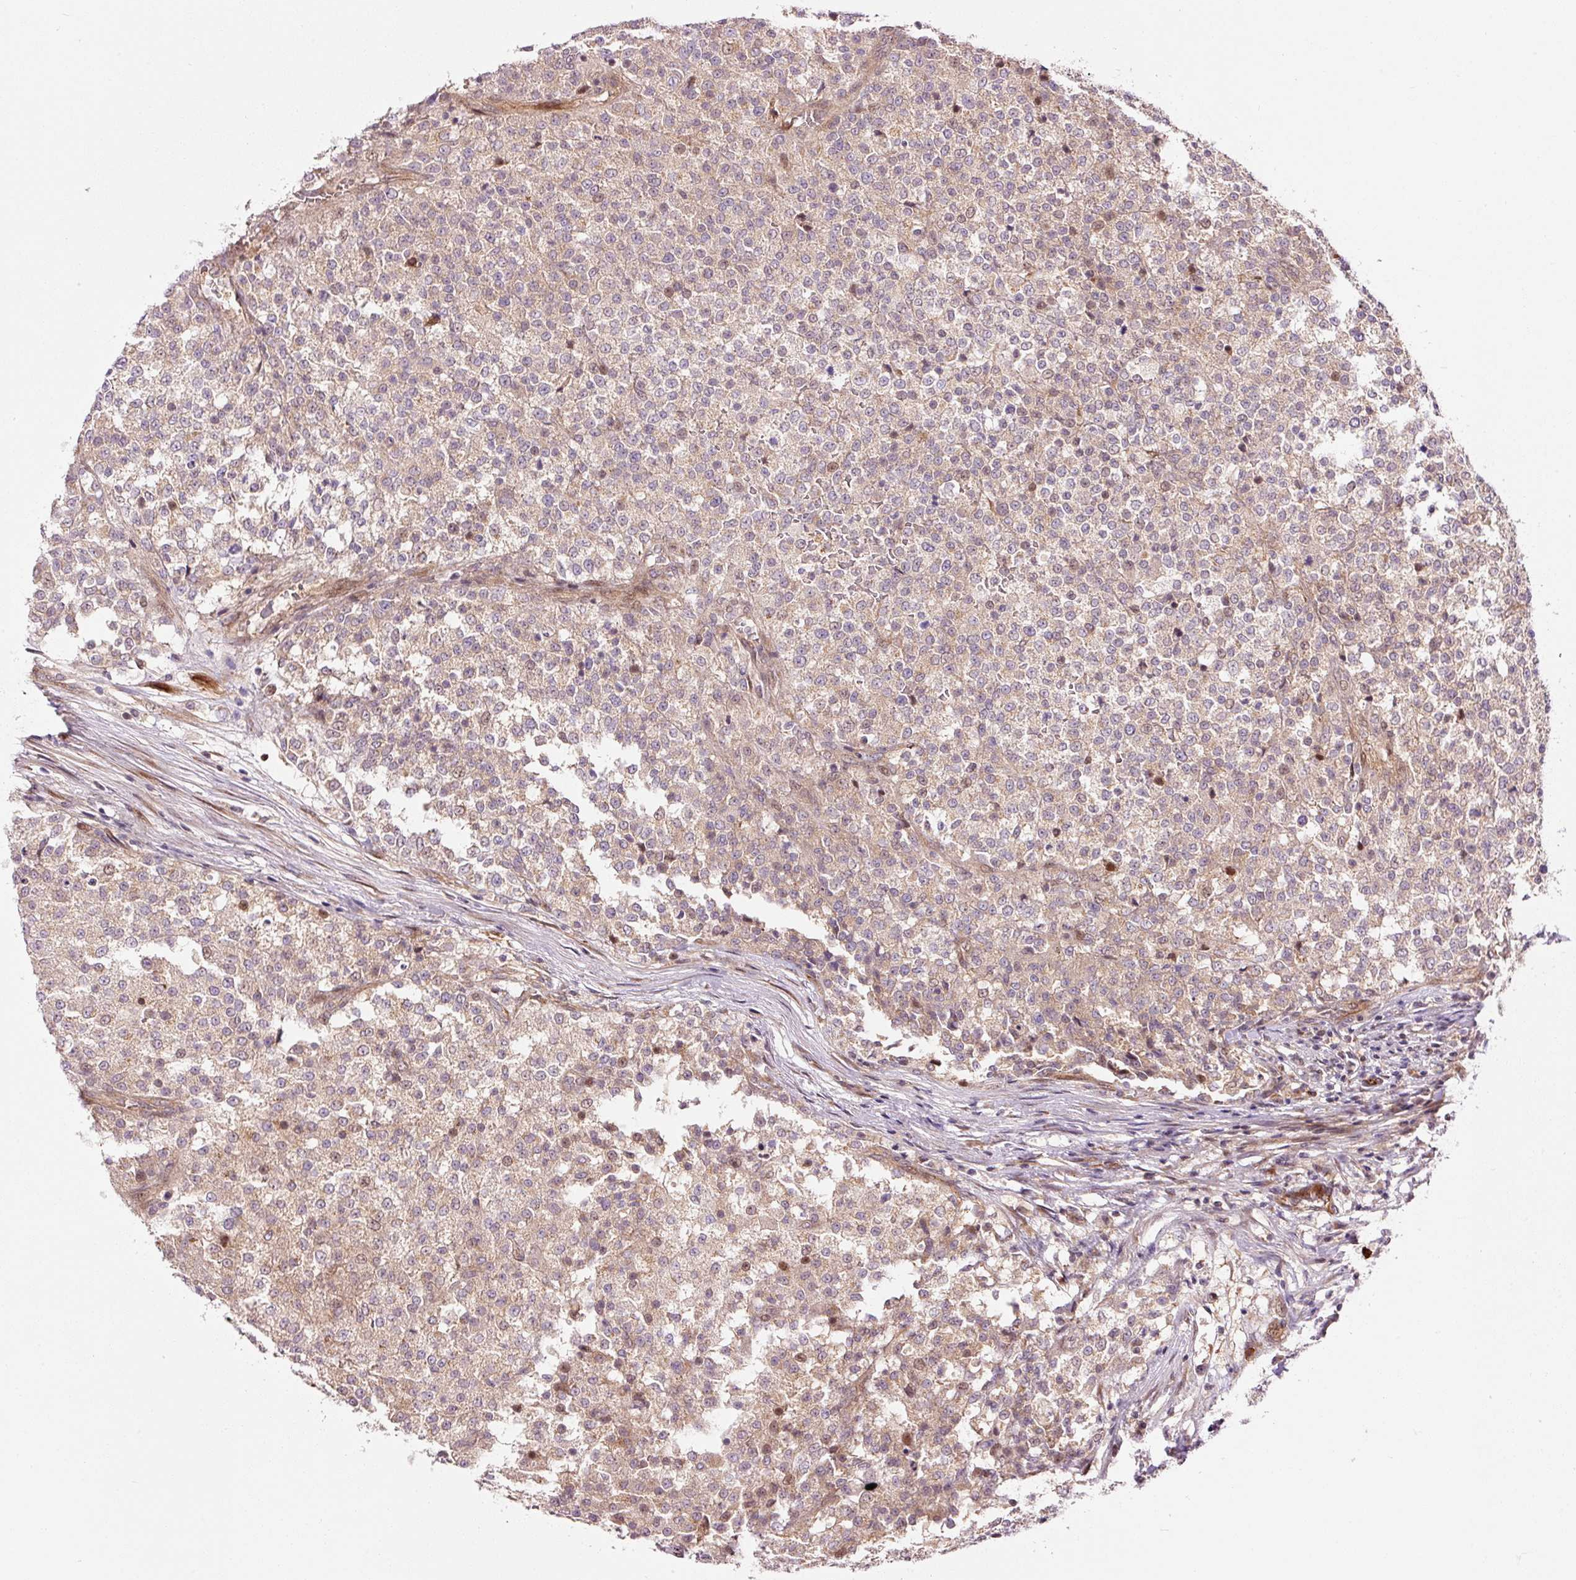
{"staining": {"intensity": "weak", "quantity": ">75%", "location": "cytoplasmic/membranous"}, "tissue": "testis cancer", "cell_type": "Tumor cells", "image_type": "cancer", "snomed": [{"axis": "morphology", "description": "Seminoma, NOS"}, {"axis": "topography", "description": "Testis"}], "caption": "Seminoma (testis) was stained to show a protein in brown. There is low levels of weak cytoplasmic/membranous expression in approximately >75% of tumor cells. (DAB (3,3'-diaminobenzidine) IHC with brightfield microscopy, high magnification).", "gene": "PPP1R14B", "patient": {"sex": "male", "age": 59}}